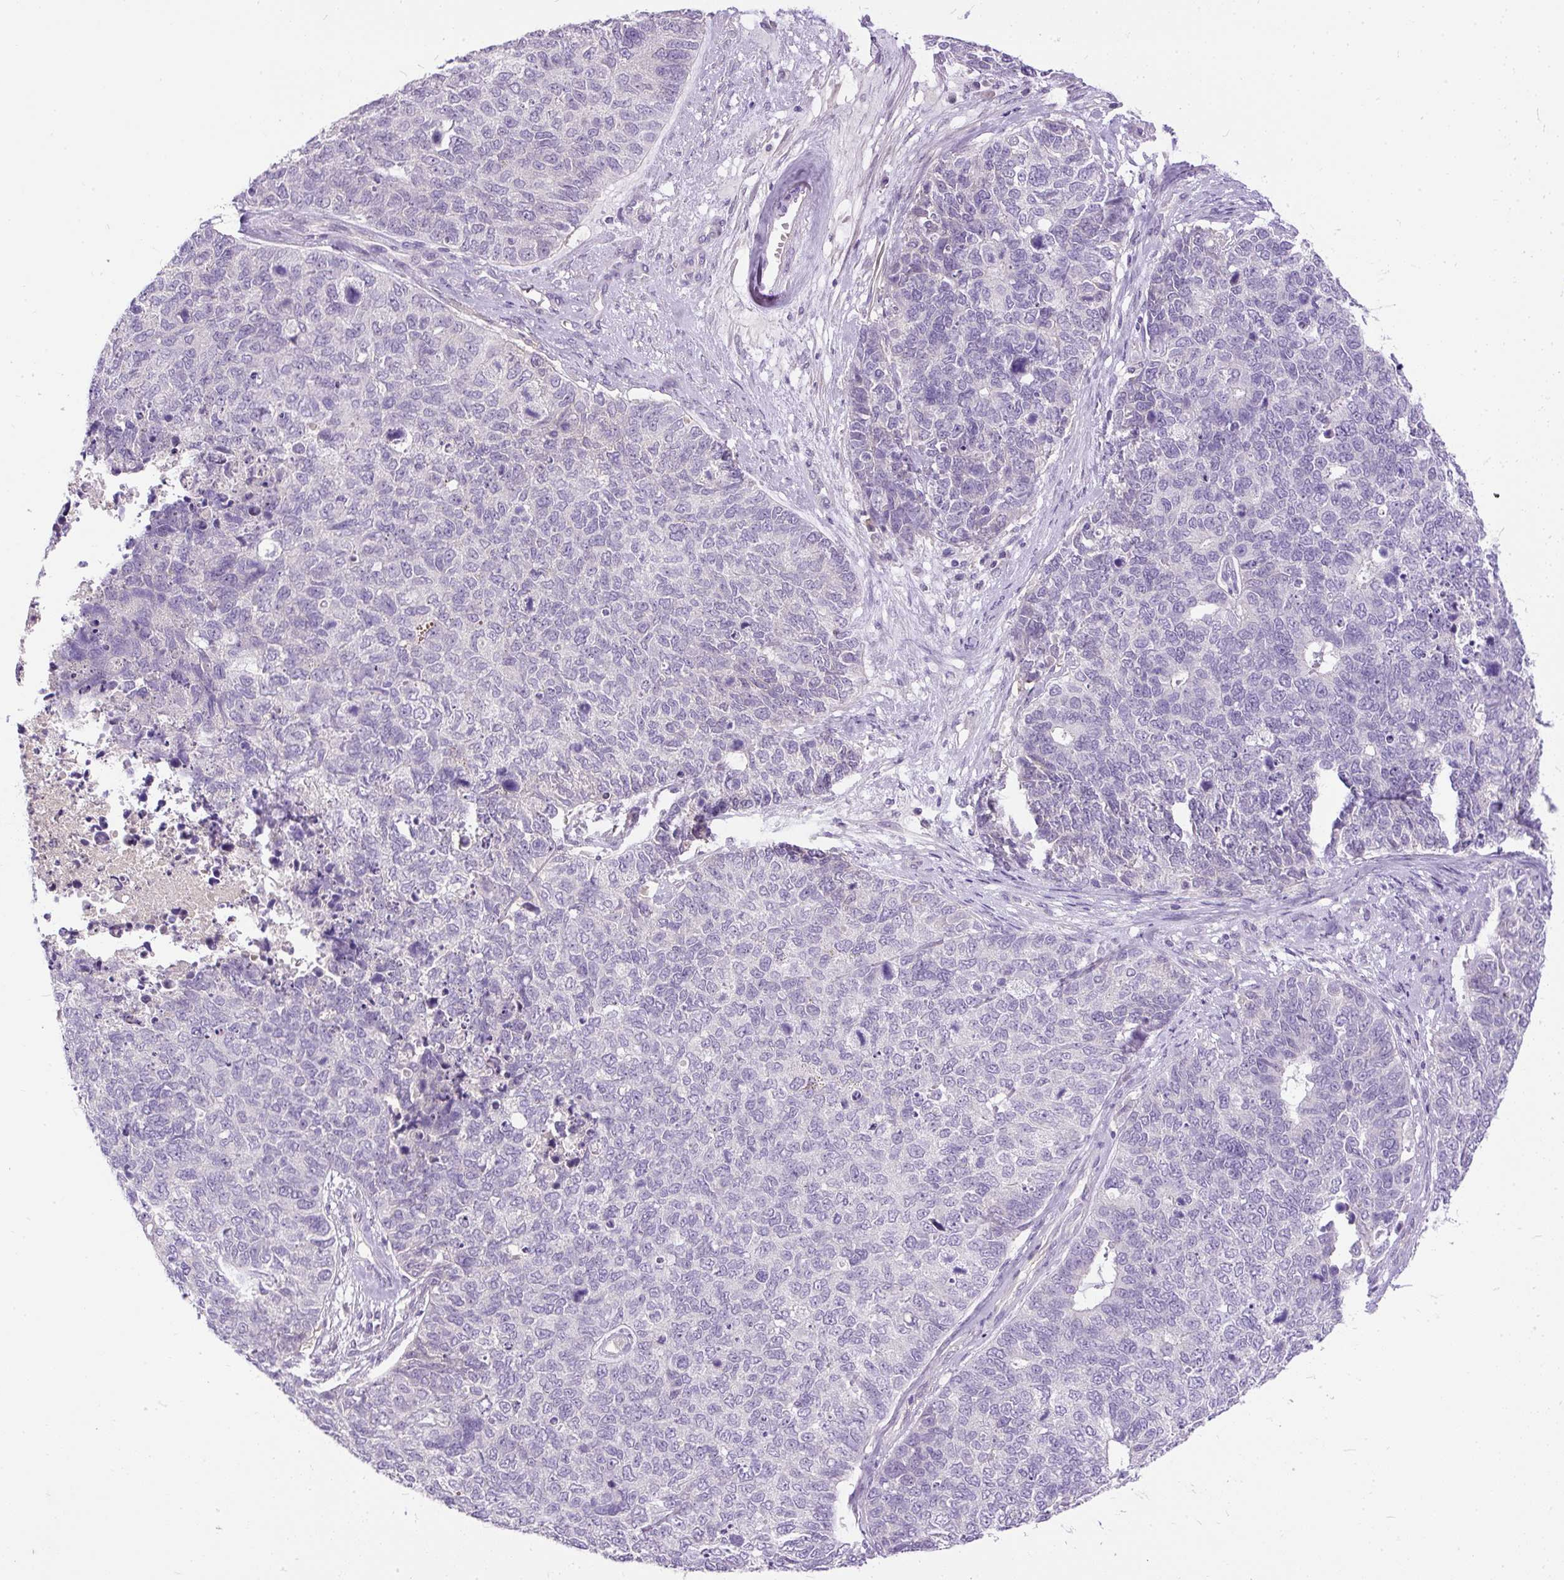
{"staining": {"intensity": "negative", "quantity": "none", "location": "none"}, "tissue": "cervical cancer", "cell_type": "Tumor cells", "image_type": "cancer", "snomed": [{"axis": "morphology", "description": "Squamous cell carcinoma, NOS"}, {"axis": "topography", "description": "Cervix"}], "caption": "Tumor cells are negative for brown protein staining in cervical cancer (squamous cell carcinoma).", "gene": "KRTAP20-3", "patient": {"sex": "female", "age": 63}}